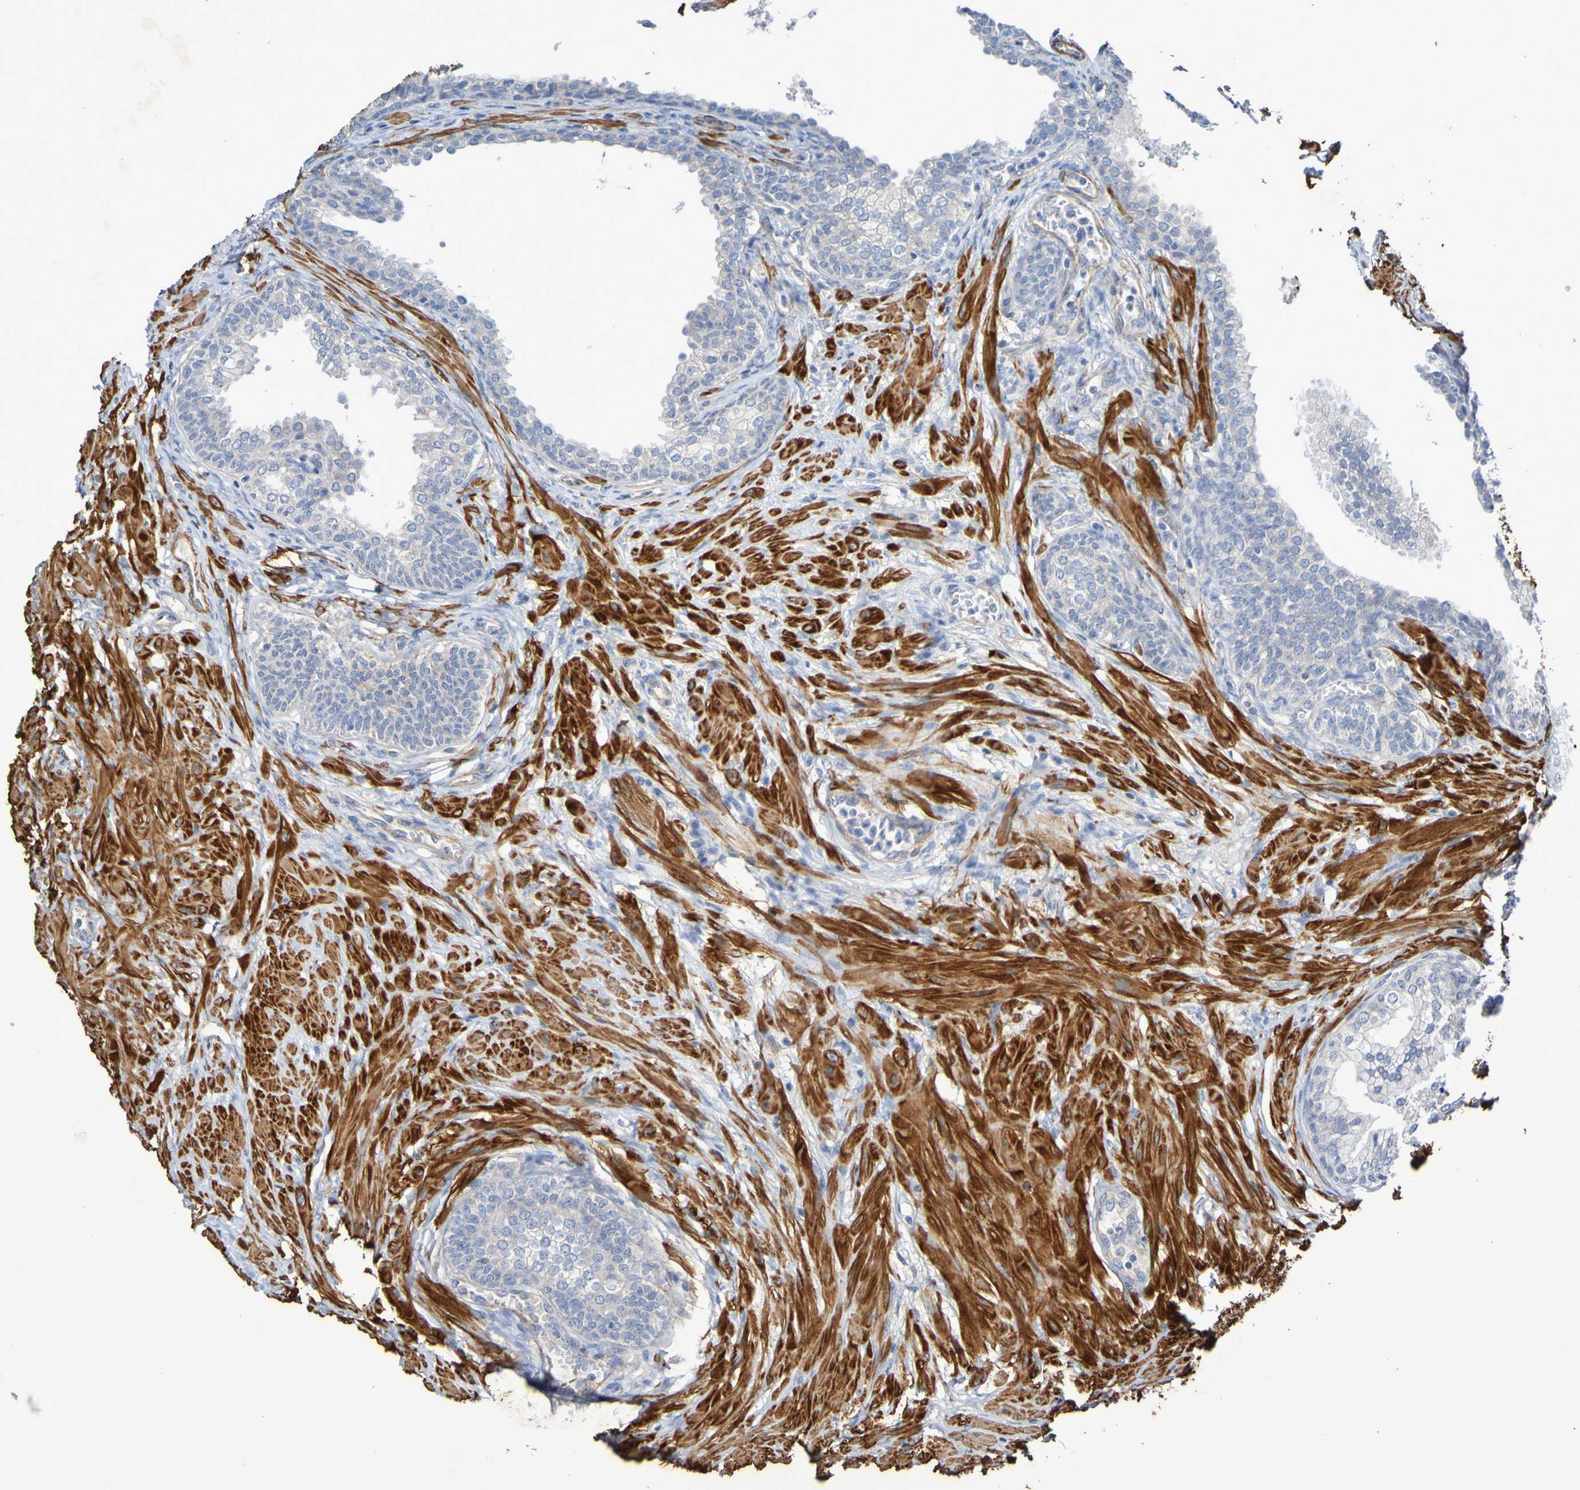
{"staining": {"intensity": "negative", "quantity": "none", "location": "none"}, "tissue": "prostate", "cell_type": "Glandular cells", "image_type": "normal", "snomed": [{"axis": "morphology", "description": "Normal tissue, NOS"}, {"axis": "morphology", "description": "Urothelial carcinoma, Low grade"}, {"axis": "topography", "description": "Urinary bladder"}, {"axis": "topography", "description": "Prostate"}], "caption": "Immunohistochemical staining of benign human prostate shows no significant staining in glandular cells.", "gene": "SRPRB", "patient": {"sex": "male", "age": 60}}